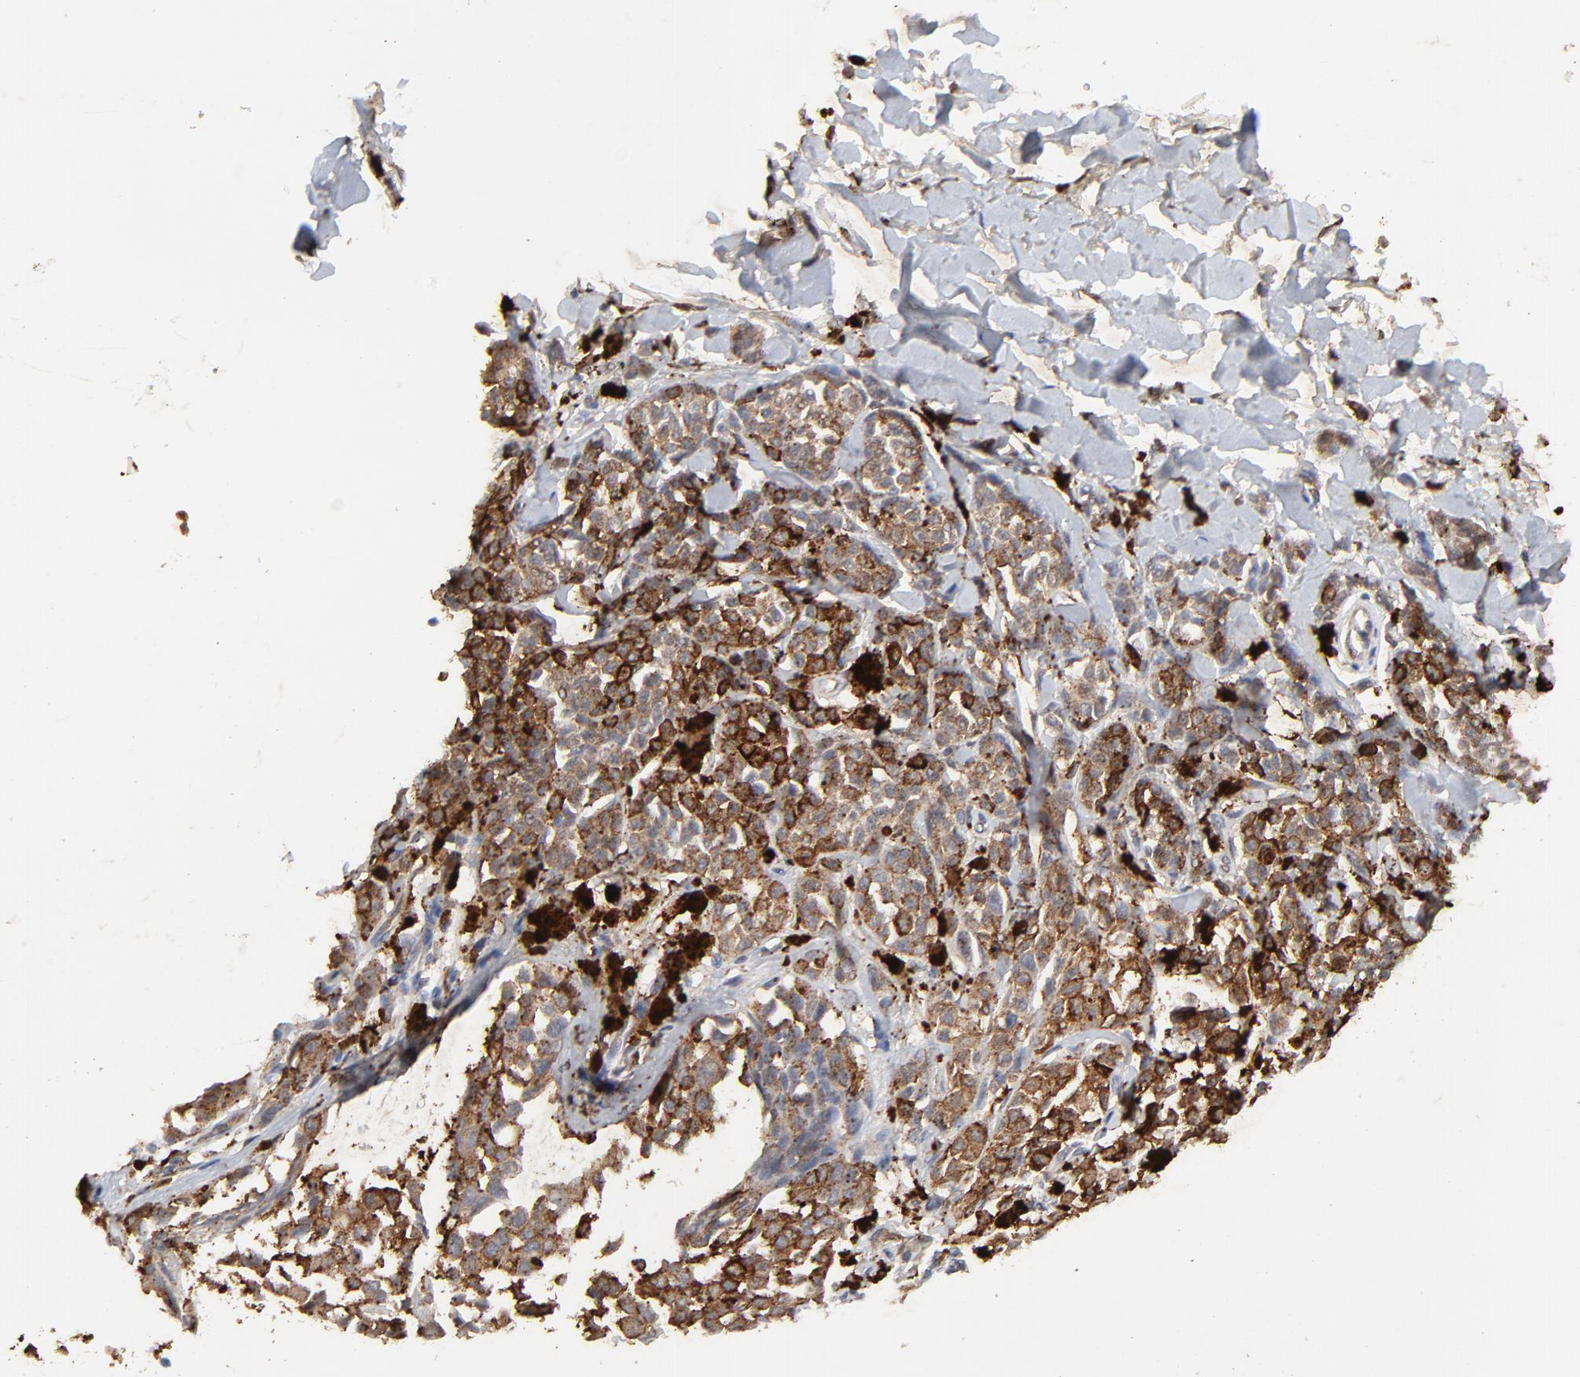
{"staining": {"intensity": "strong", "quantity": ">75%", "location": "cytoplasmic/membranous"}, "tissue": "melanoma", "cell_type": "Tumor cells", "image_type": "cancer", "snomed": [{"axis": "morphology", "description": "Malignant melanoma, NOS"}, {"axis": "topography", "description": "Skin"}], "caption": "This is an image of immunohistochemistry (IHC) staining of melanoma, which shows strong positivity in the cytoplasmic/membranous of tumor cells.", "gene": "LGALS3", "patient": {"sex": "female", "age": 38}}